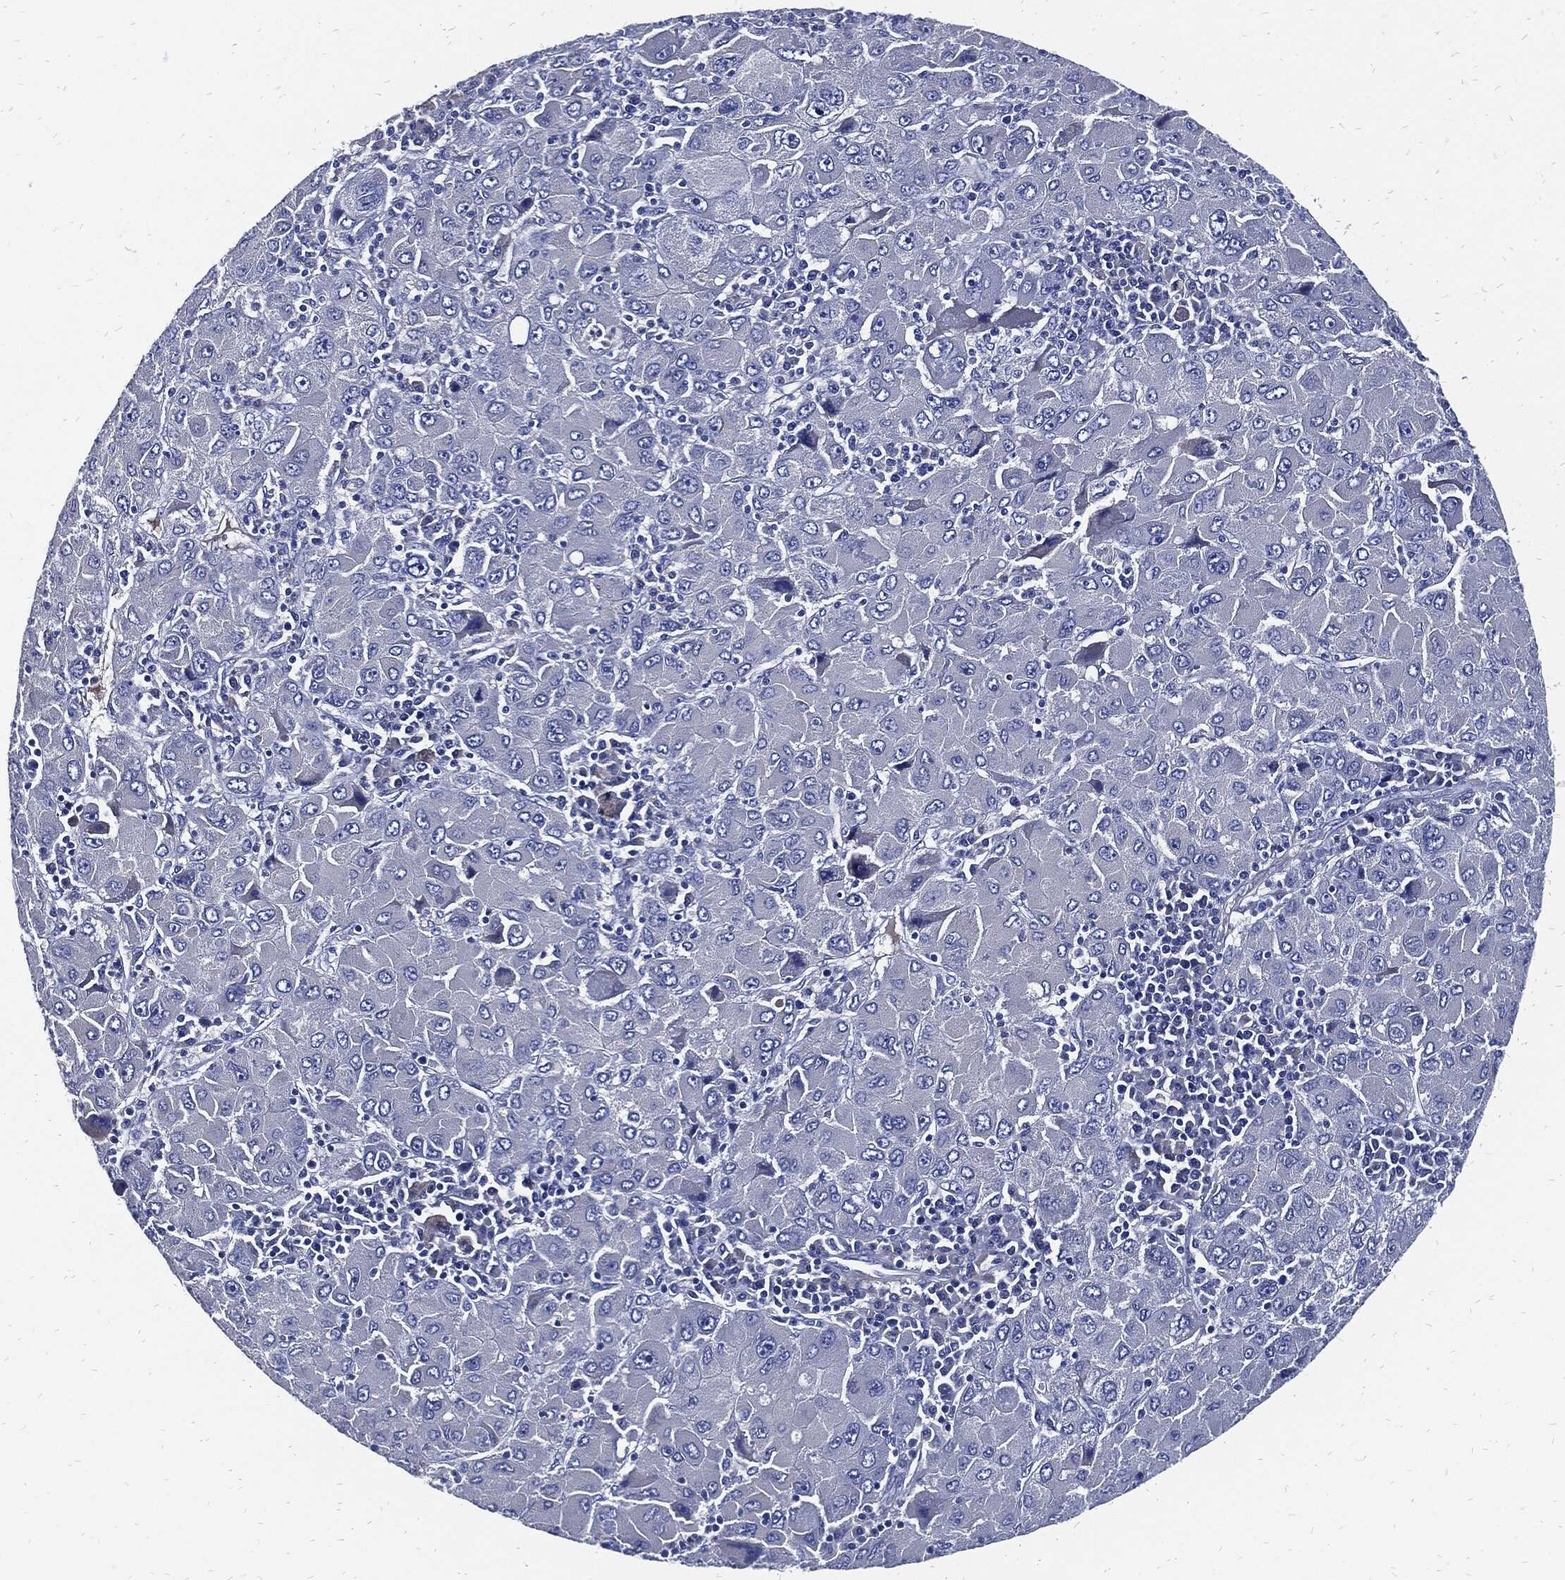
{"staining": {"intensity": "negative", "quantity": "none", "location": "none"}, "tissue": "liver cancer", "cell_type": "Tumor cells", "image_type": "cancer", "snomed": [{"axis": "morphology", "description": "Carcinoma, Hepatocellular, NOS"}, {"axis": "topography", "description": "Liver"}], "caption": "Immunohistochemical staining of human liver cancer demonstrates no significant positivity in tumor cells.", "gene": "FABP4", "patient": {"sex": "male", "age": 75}}